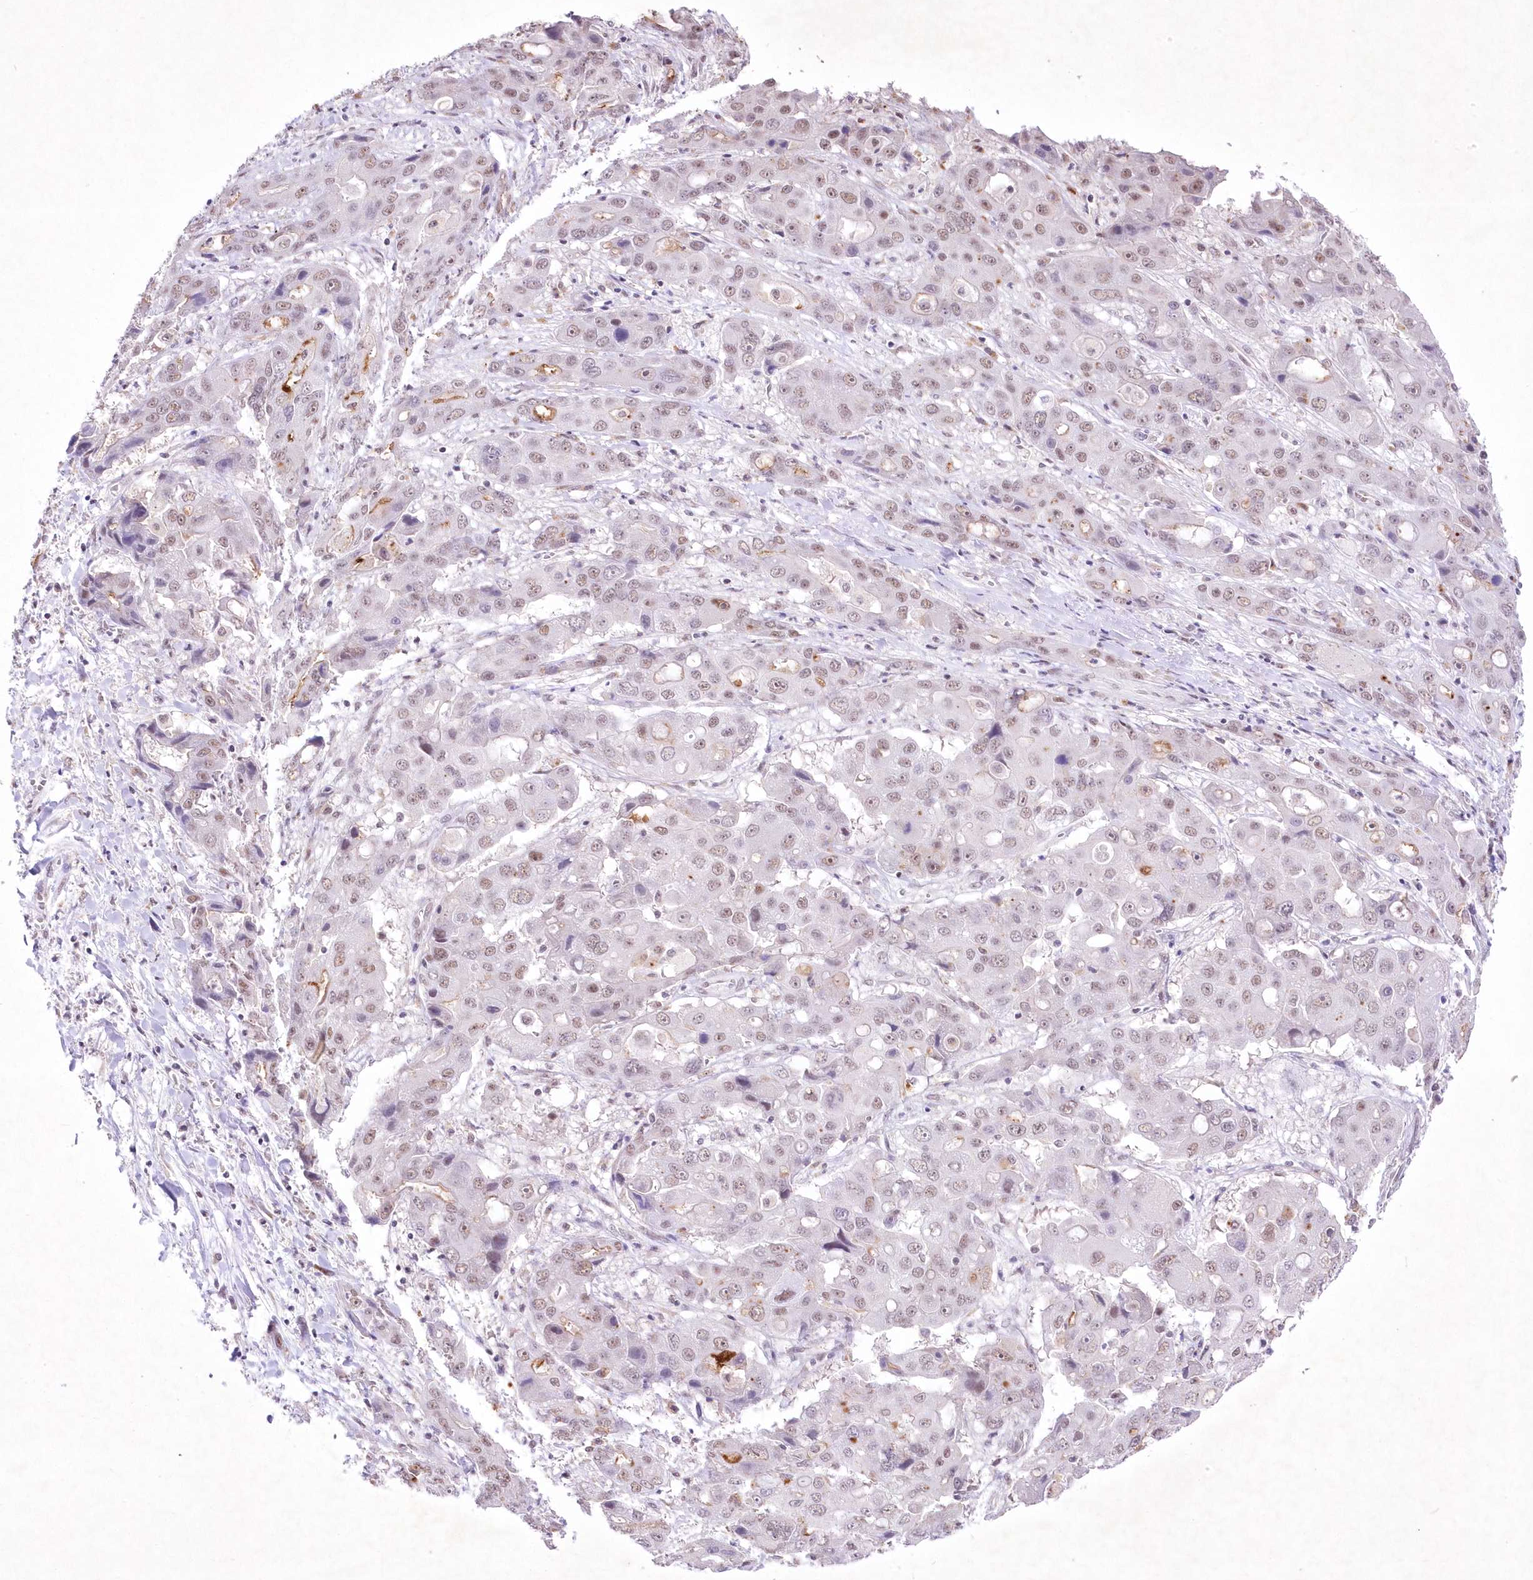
{"staining": {"intensity": "moderate", "quantity": "<25%", "location": "cytoplasmic/membranous,nuclear"}, "tissue": "liver cancer", "cell_type": "Tumor cells", "image_type": "cancer", "snomed": [{"axis": "morphology", "description": "Cholangiocarcinoma"}, {"axis": "topography", "description": "Liver"}], "caption": "An image of human liver cancer stained for a protein reveals moderate cytoplasmic/membranous and nuclear brown staining in tumor cells.", "gene": "RBM27", "patient": {"sex": "male", "age": 67}}